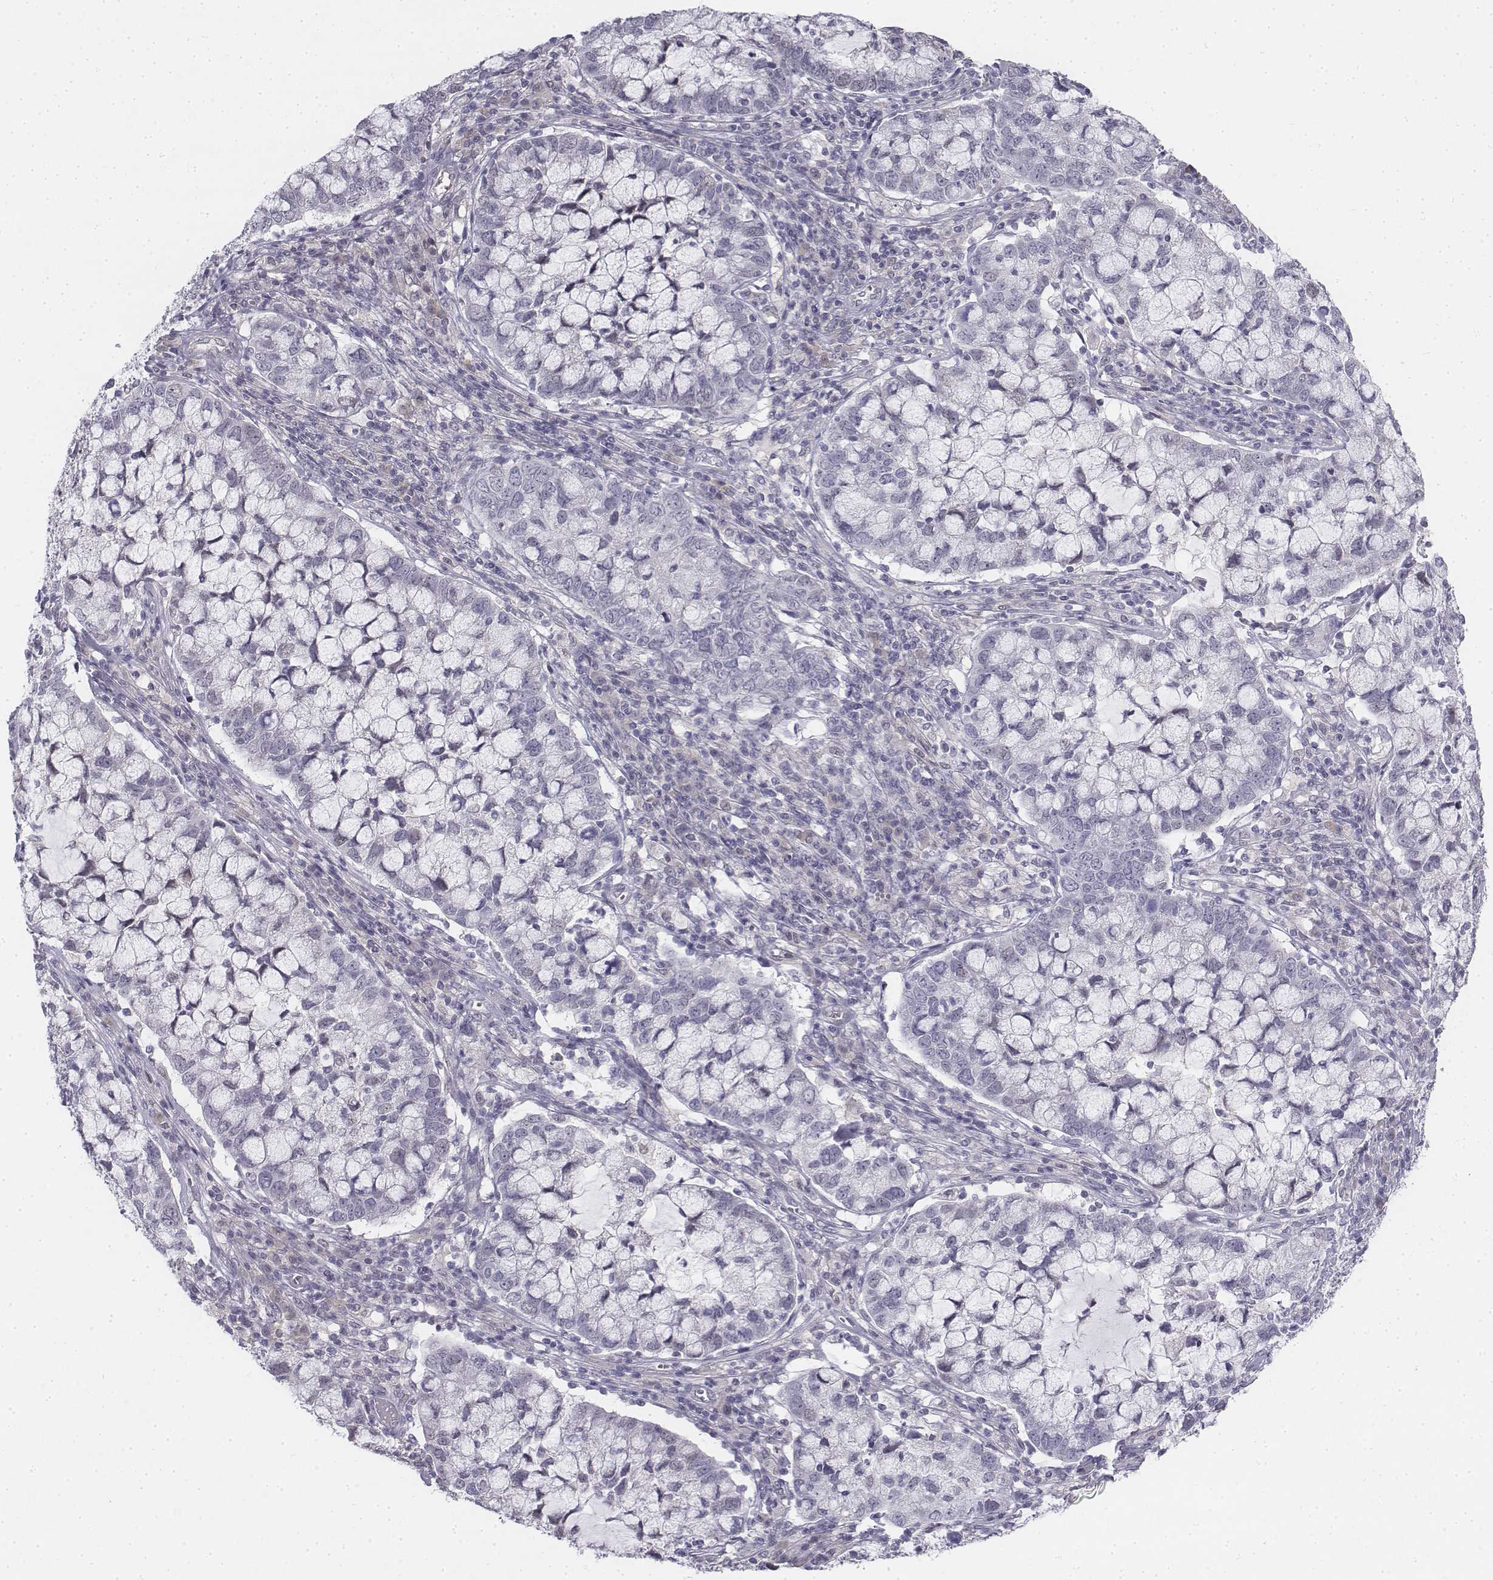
{"staining": {"intensity": "negative", "quantity": "none", "location": "none"}, "tissue": "cervical cancer", "cell_type": "Tumor cells", "image_type": "cancer", "snomed": [{"axis": "morphology", "description": "Adenocarcinoma, NOS"}, {"axis": "topography", "description": "Cervix"}], "caption": "Immunohistochemistry micrograph of human cervical cancer stained for a protein (brown), which reveals no positivity in tumor cells.", "gene": "PENK", "patient": {"sex": "female", "age": 40}}